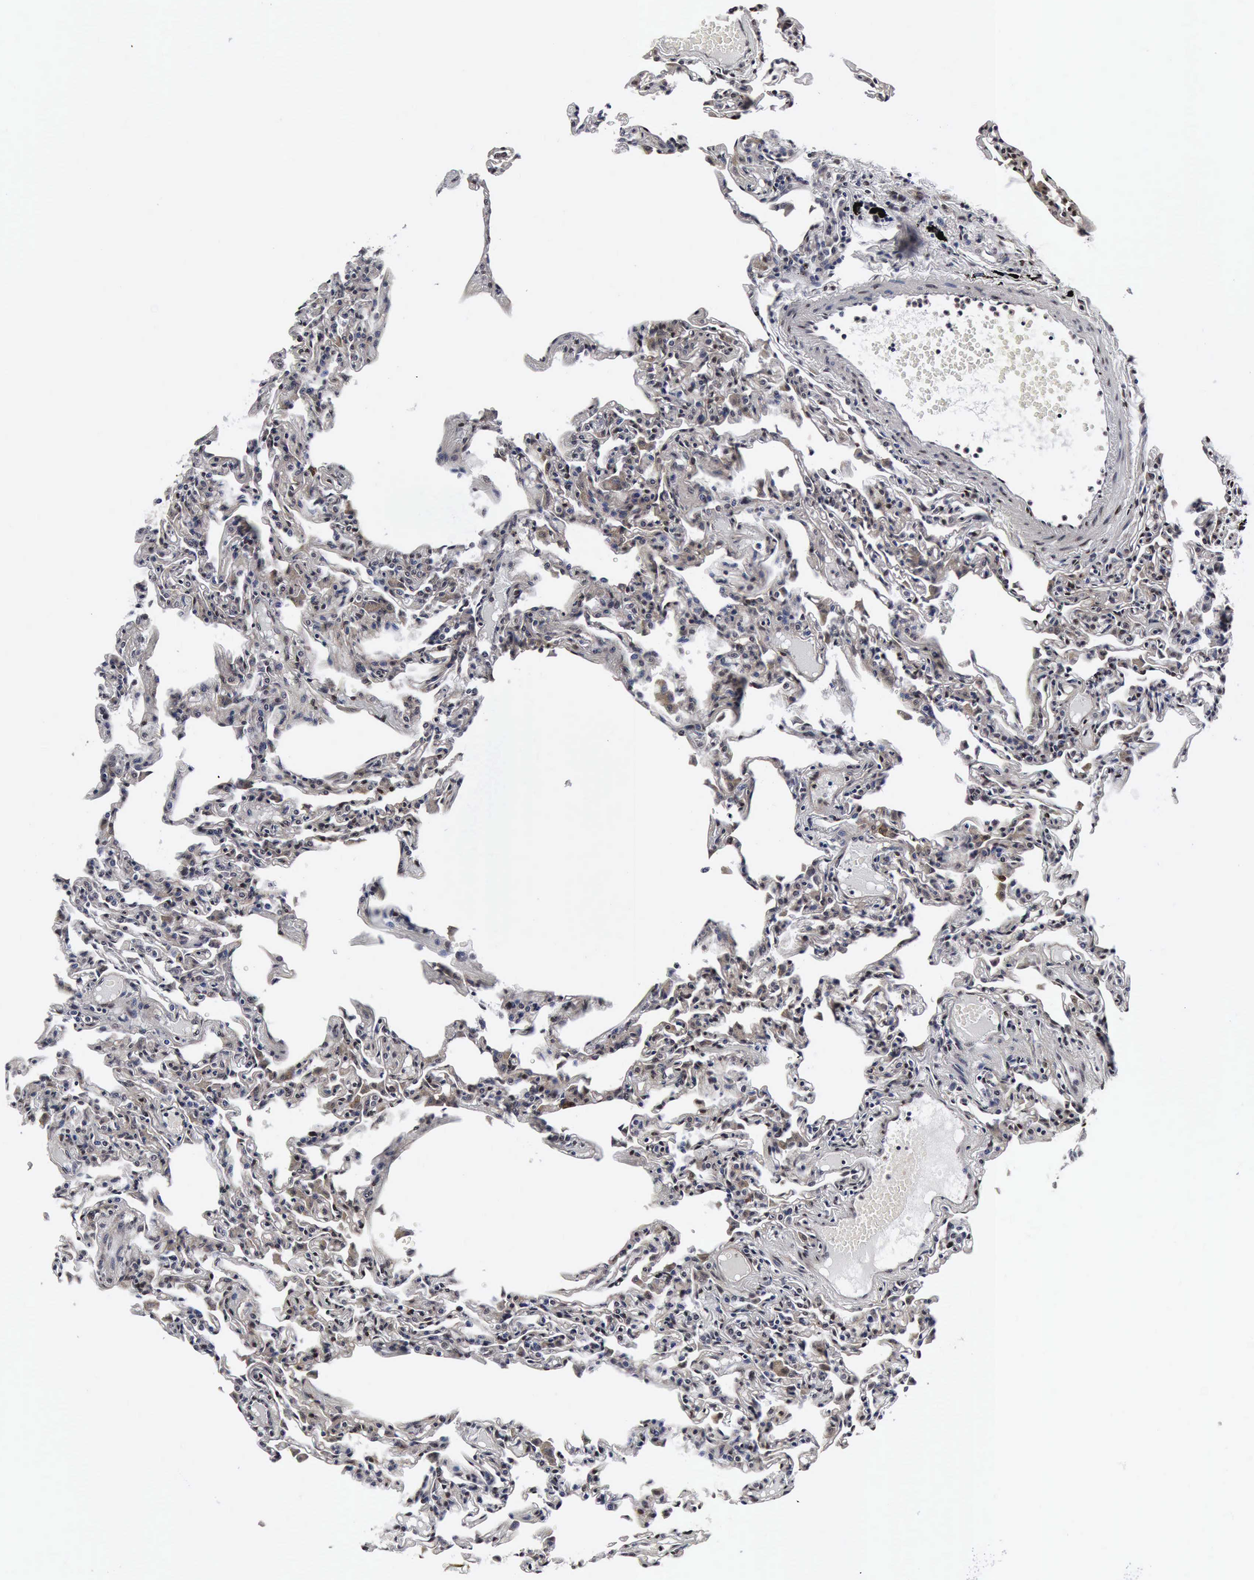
{"staining": {"intensity": "weak", "quantity": "25%-75%", "location": "none"}, "tissue": "lung", "cell_type": "Alveolar cells", "image_type": "normal", "snomed": [{"axis": "morphology", "description": "Normal tissue, NOS"}, {"axis": "topography", "description": "Lung"}], "caption": "Brown immunohistochemical staining in normal human lung exhibits weak None staining in about 25%-75% of alveolar cells. The staining is performed using DAB (3,3'-diaminobenzidine) brown chromogen to label protein expression. The nuclei are counter-stained blue using hematoxylin.", "gene": "UBC", "patient": {"sex": "female", "age": 49}}